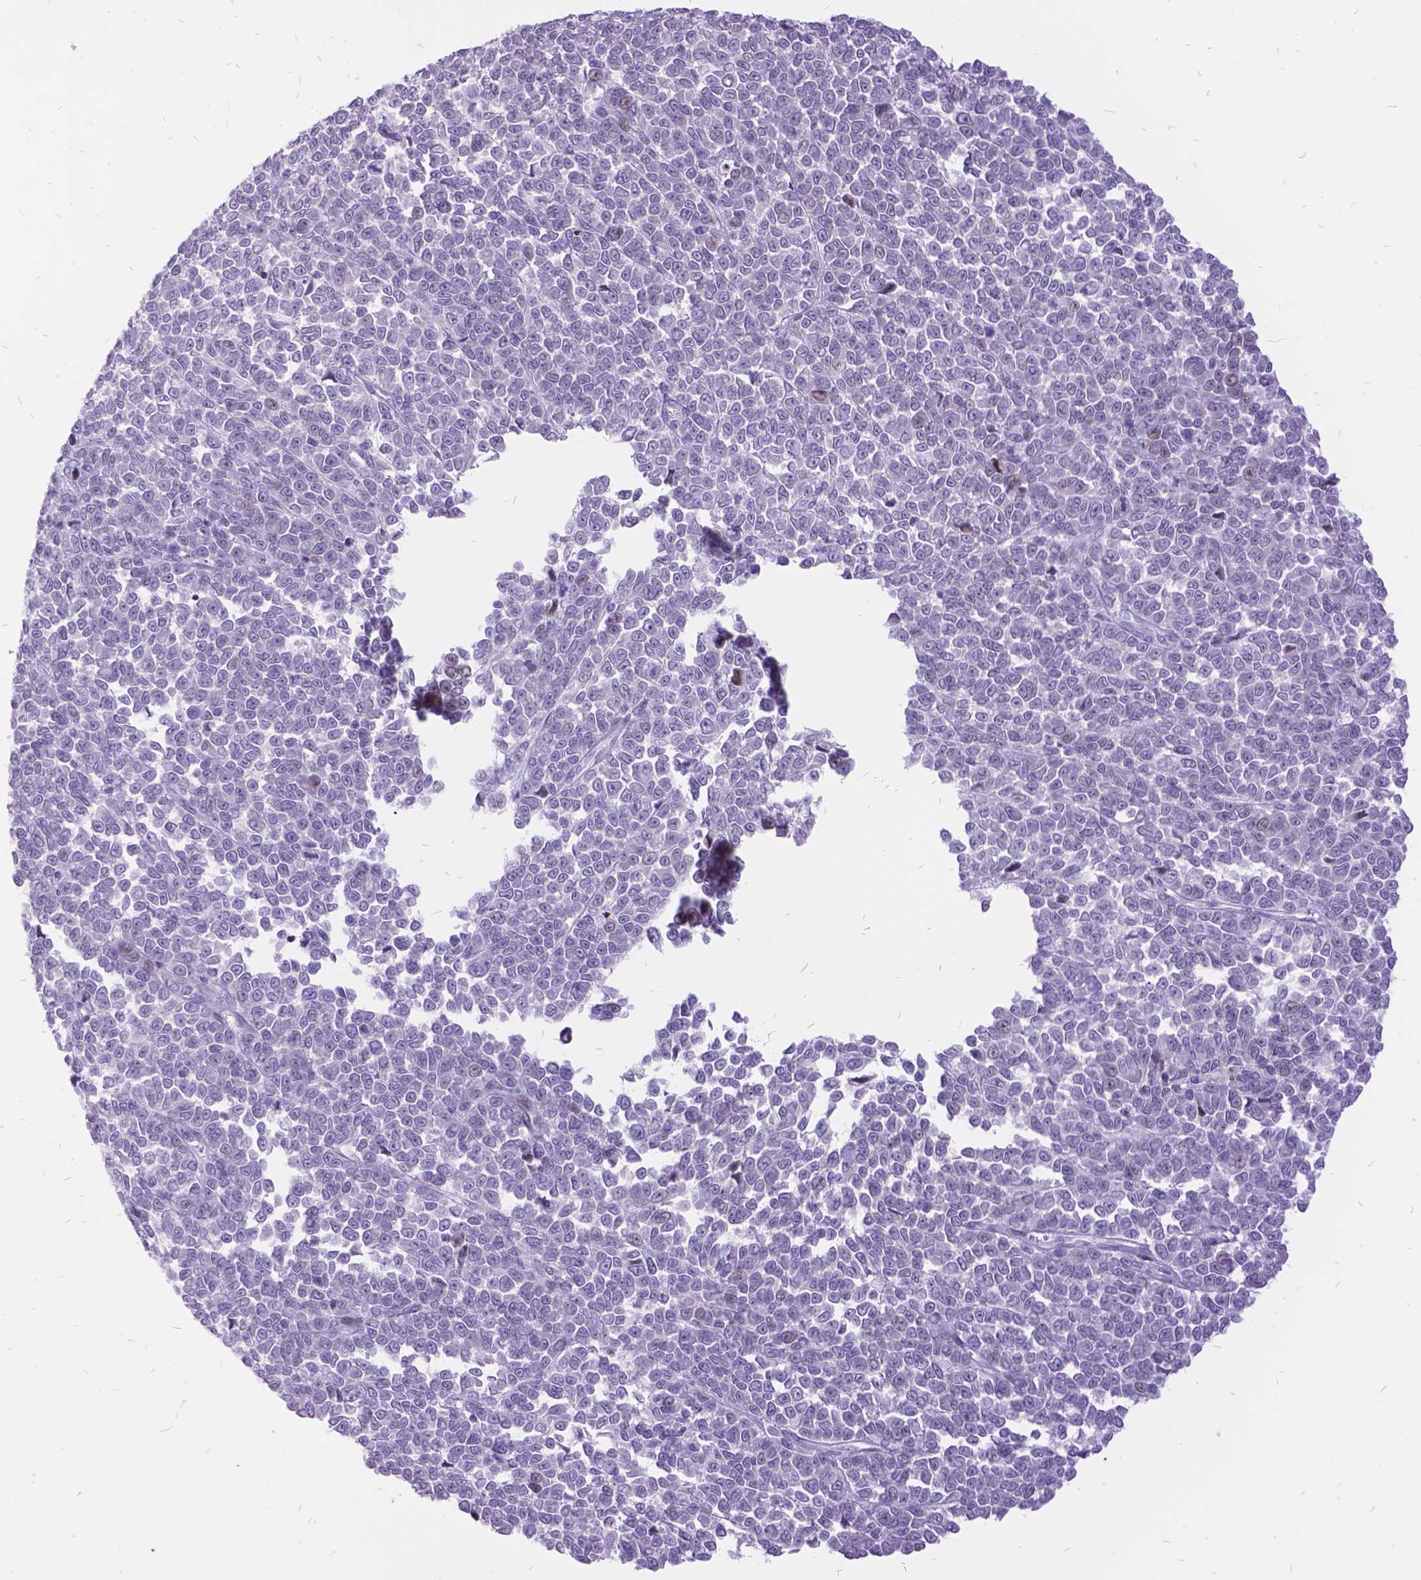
{"staining": {"intensity": "negative", "quantity": "none", "location": "none"}, "tissue": "melanoma", "cell_type": "Tumor cells", "image_type": "cancer", "snomed": [{"axis": "morphology", "description": "Malignant melanoma, NOS"}, {"axis": "topography", "description": "Skin"}], "caption": "The immunohistochemistry image has no significant positivity in tumor cells of malignant melanoma tissue. The staining is performed using DAB brown chromogen with nuclei counter-stained in using hematoxylin.", "gene": "ITGB6", "patient": {"sex": "female", "age": 95}}